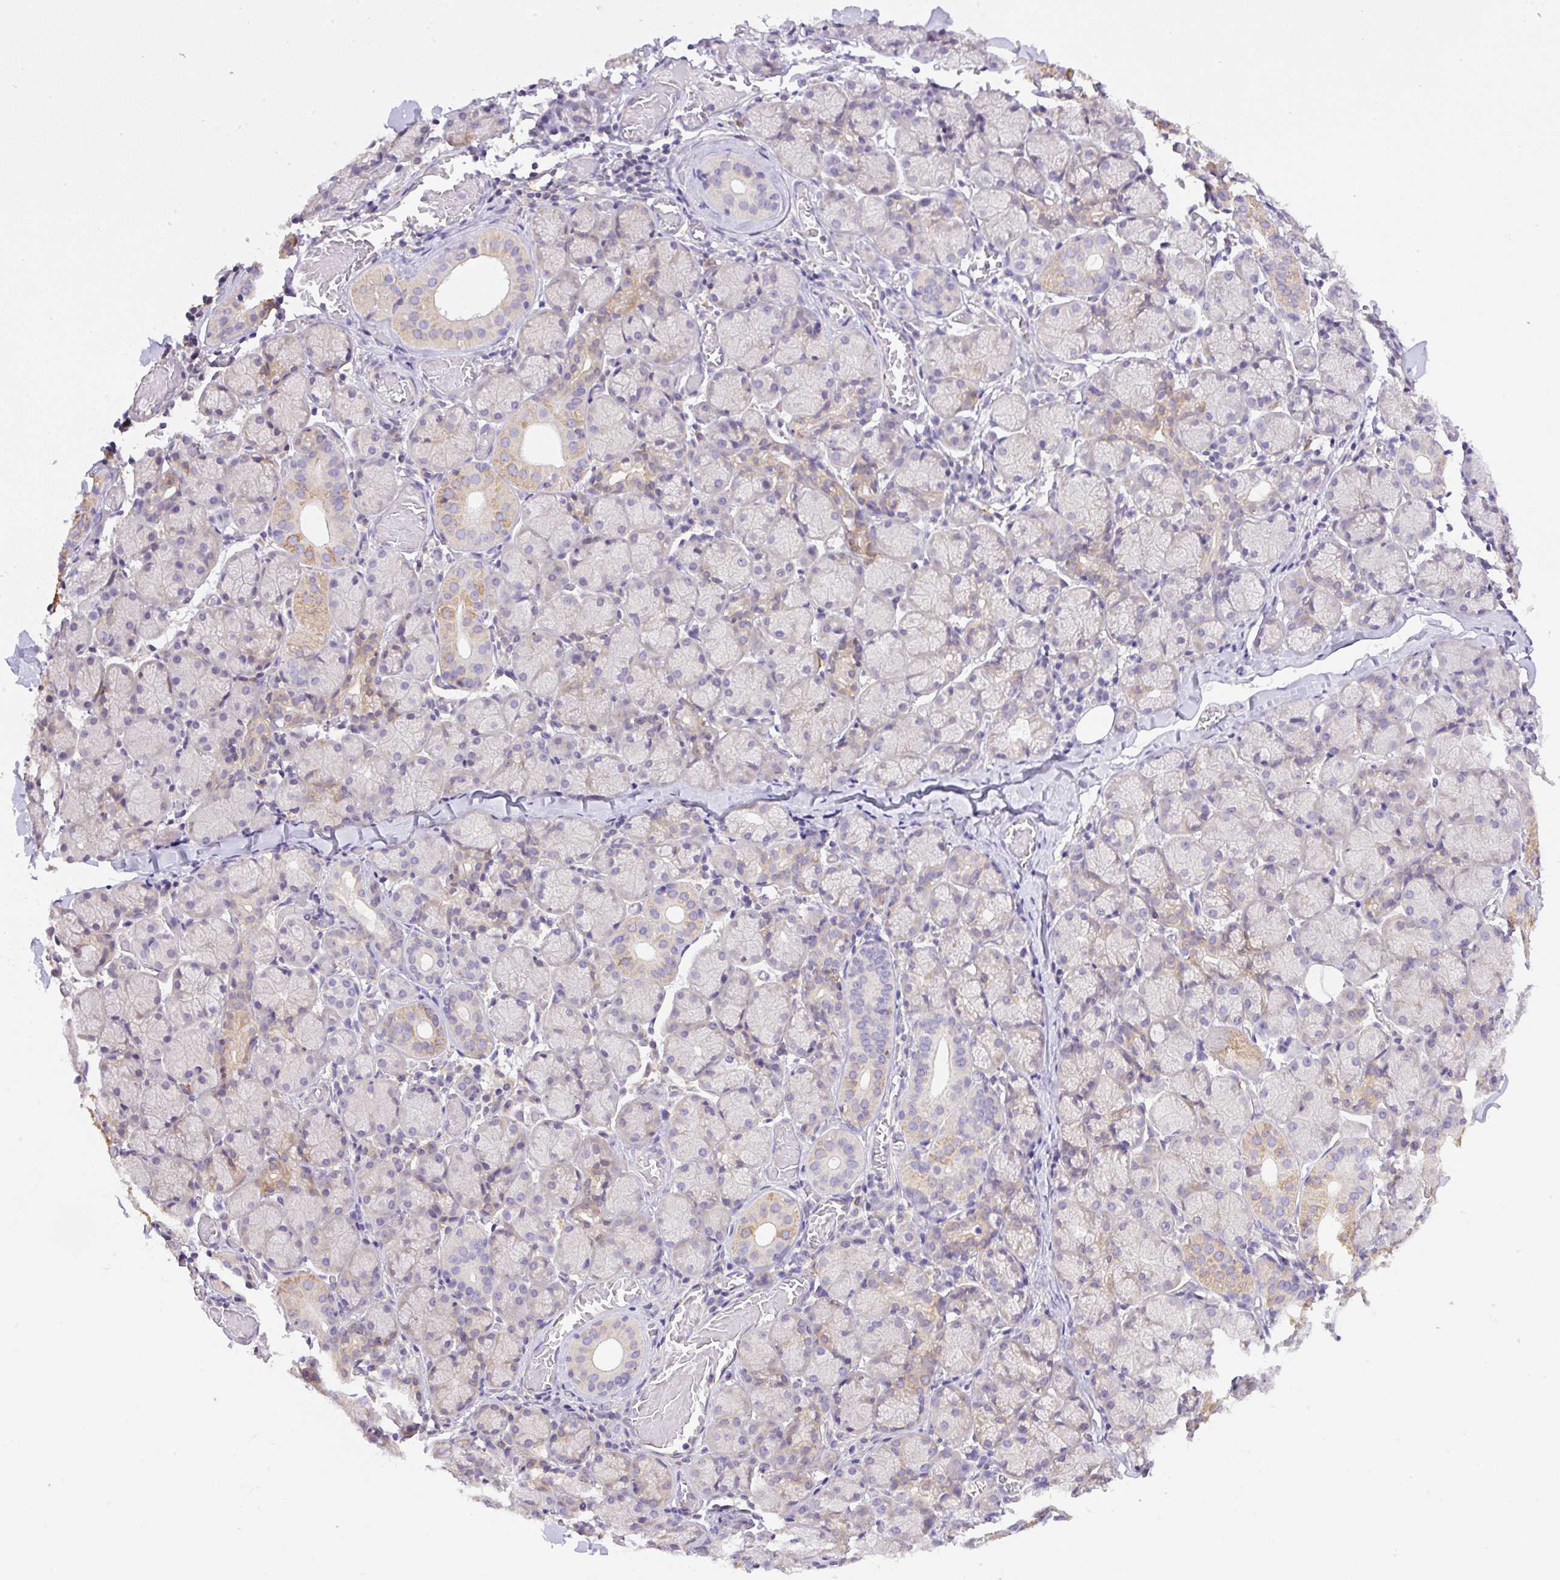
{"staining": {"intensity": "moderate", "quantity": "<25%", "location": "cytoplasmic/membranous"}, "tissue": "salivary gland", "cell_type": "Glandular cells", "image_type": "normal", "snomed": [{"axis": "morphology", "description": "Normal tissue, NOS"}, {"axis": "topography", "description": "Salivary gland"}], "caption": "A photomicrograph of human salivary gland stained for a protein displays moderate cytoplasmic/membranous brown staining in glandular cells.", "gene": "CAMK2A", "patient": {"sex": "female", "age": 24}}